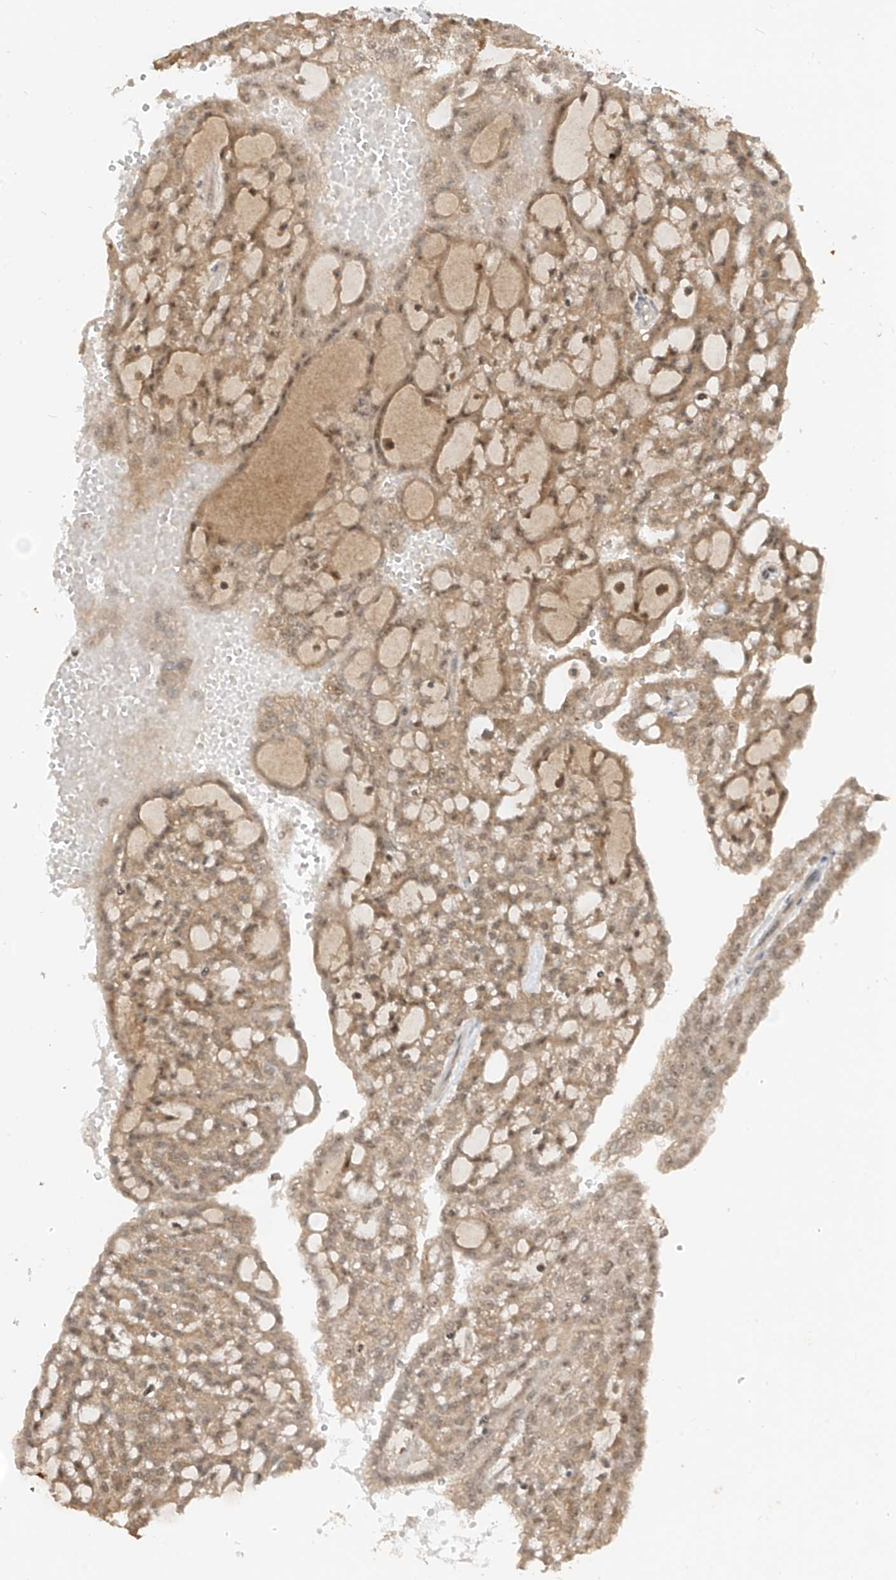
{"staining": {"intensity": "weak", "quantity": ">75%", "location": "cytoplasmic/membranous,nuclear"}, "tissue": "renal cancer", "cell_type": "Tumor cells", "image_type": "cancer", "snomed": [{"axis": "morphology", "description": "Adenocarcinoma, NOS"}, {"axis": "topography", "description": "Kidney"}], "caption": "Adenocarcinoma (renal) stained for a protein reveals weak cytoplasmic/membranous and nuclear positivity in tumor cells. The protein of interest is shown in brown color, while the nuclei are stained blue.", "gene": "COLGALT2", "patient": {"sex": "male", "age": 63}}